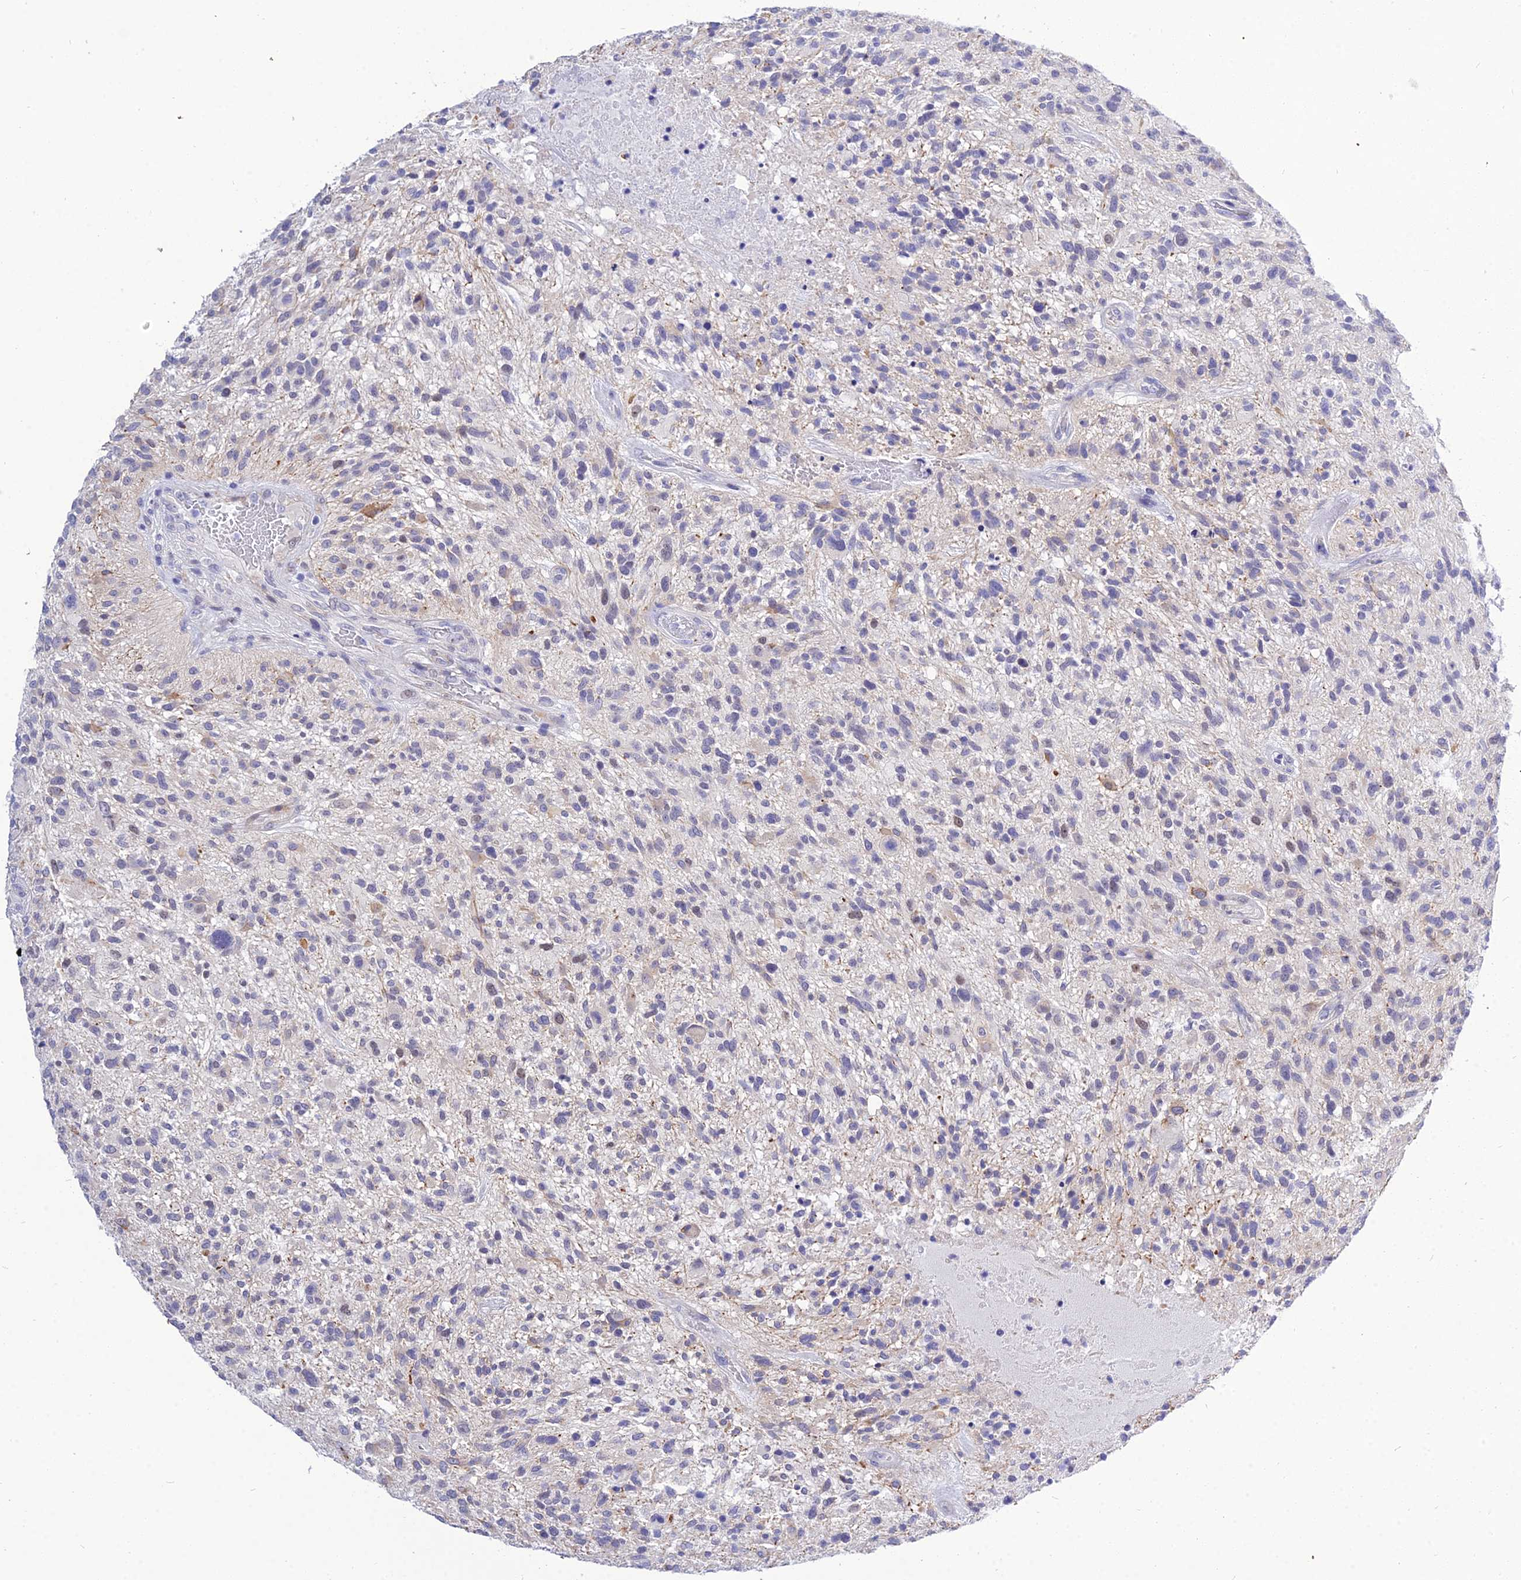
{"staining": {"intensity": "negative", "quantity": "none", "location": "none"}, "tissue": "glioma", "cell_type": "Tumor cells", "image_type": "cancer", "snomed": [{"axis": "morphology", "description": "Glioma, malignant, High grade"}, {"axis": "topography", "description": "Brain"}], "caption": "Photomicrograph shows no significant protein expression in tumor cells of malignant glioma (high-grade).", "gene": "DEFB107A", "patient": {"sex": "male", "age": 47}}